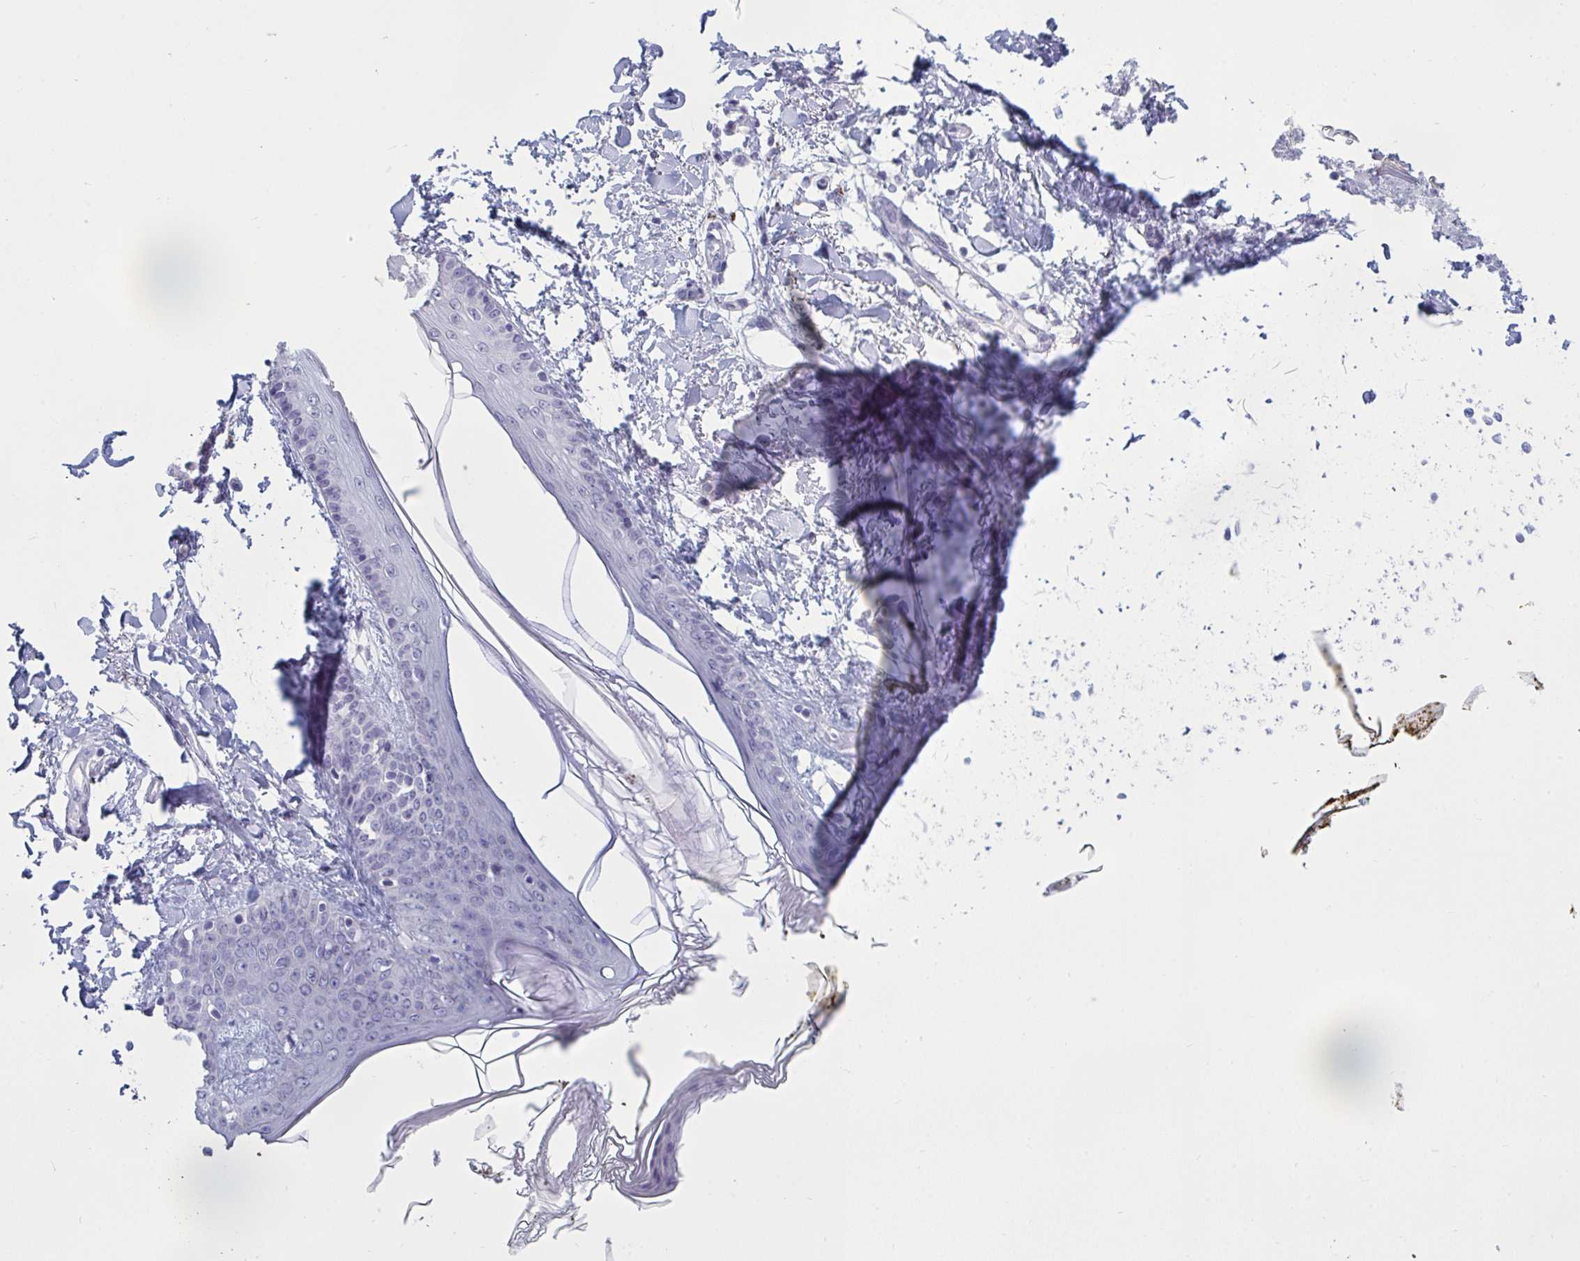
{"staining": {"intensity": "negative", "quantity": "none", "location": "none"}, "tissue": "skin", "cell_type": "Fibroblasts", "image_type": "normal", "snomed": [{"axis": "morphology", "description": "Normal tissue, NOS"}, {"axis": "topography", "description": "Skin"}], "caption": "An IHC image of benign skin is shown. There is no staining in fibroblasts of skin.", "gene": "NDUFC2", "patient": {"sex": "female", "age": 34}}